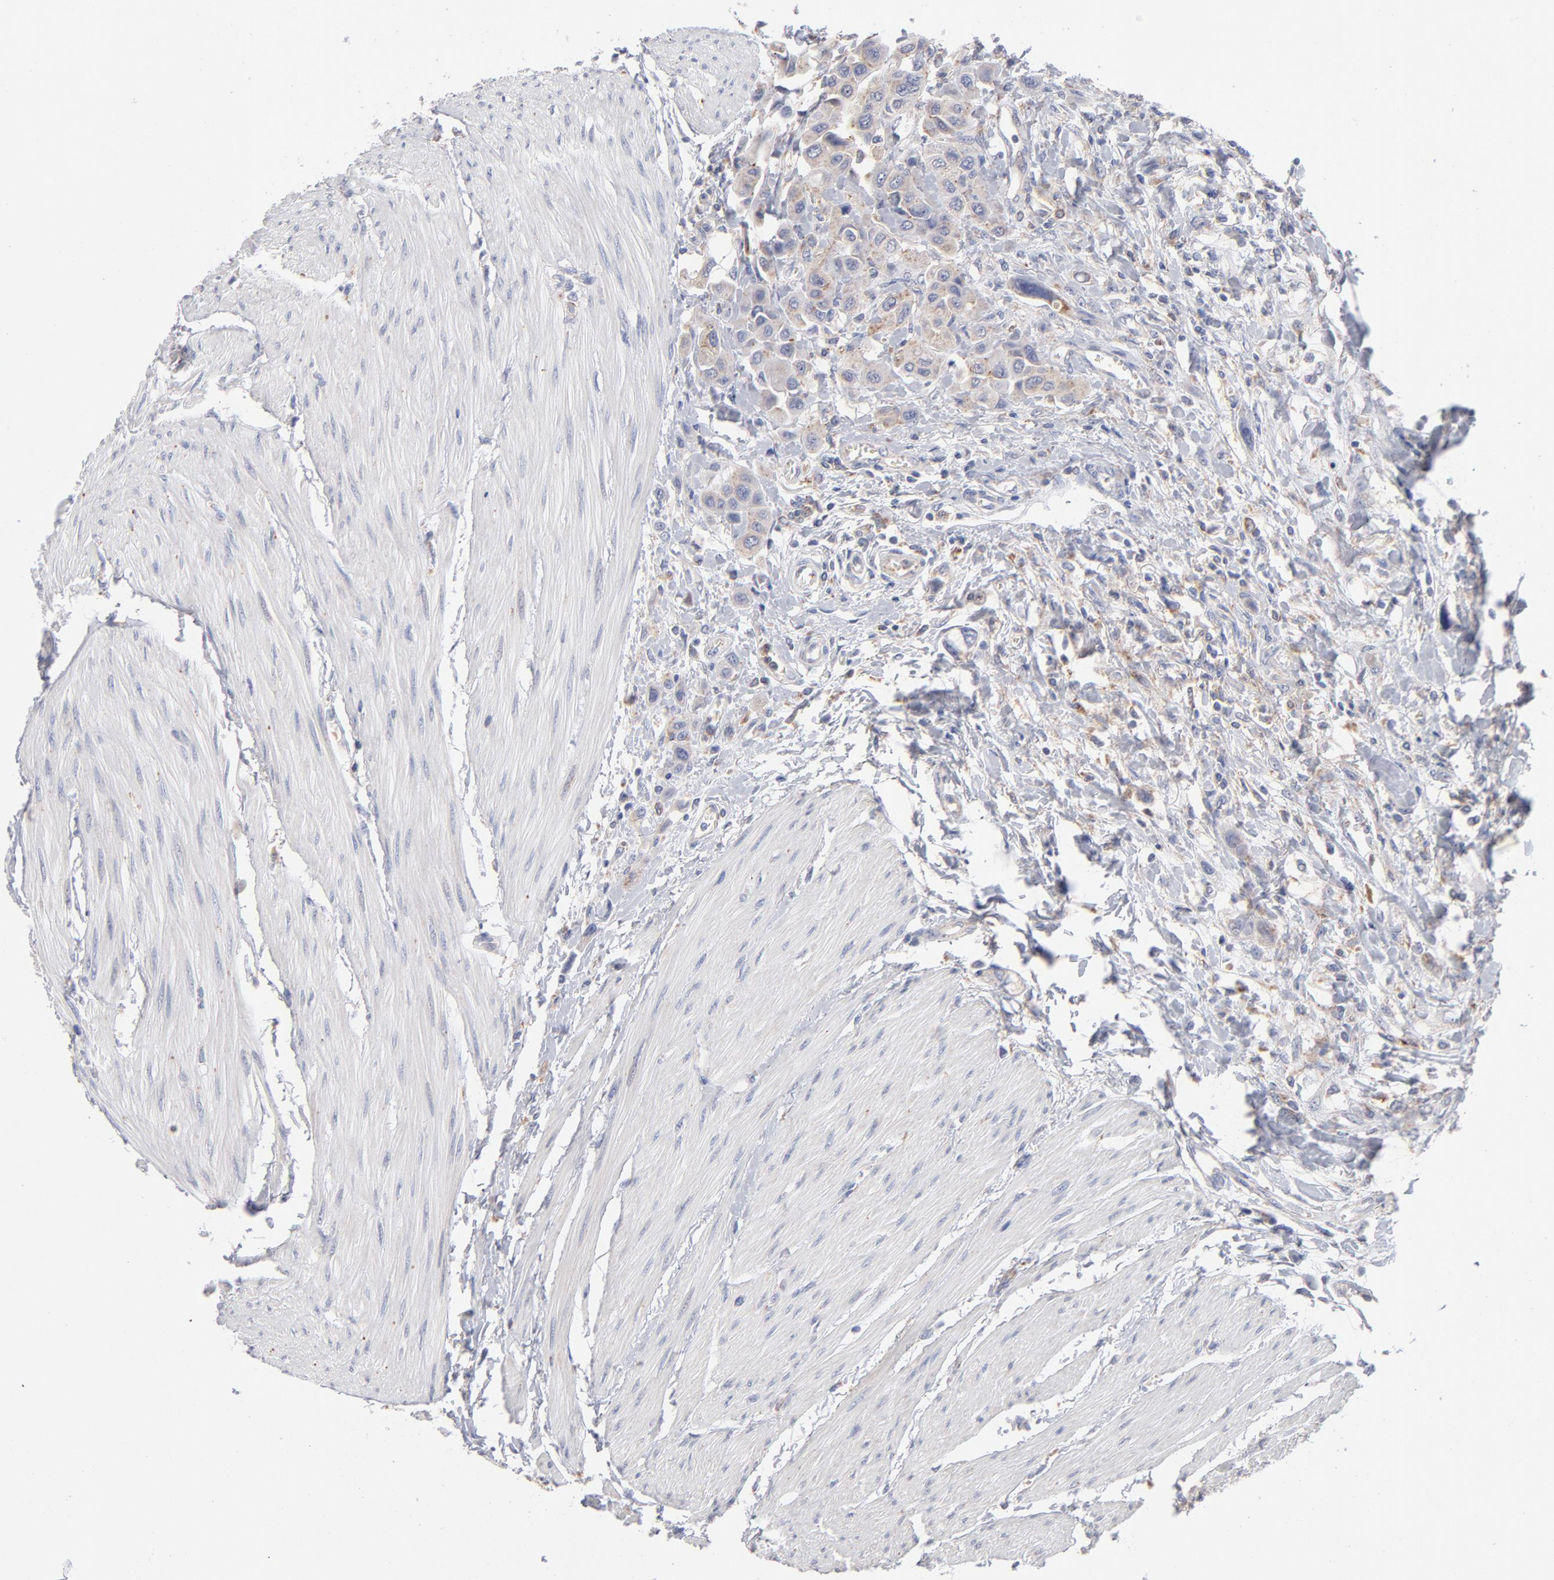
{"staining": {"intensity": "weak", "quantity": ">75%", "location": "cytoplasmic/membranous"}, "tissue": "urothelial cancer", "cell_type": "Tumor cells", "image_type": "cancer", "snomed": [{"axis": "morphology", "description": "Urothelial carcinoma, High grade"}, {"axis": "topography", "description": "Urinary bladder"}], "caption": "Urothelial cancer stained with DAB immunohistochemistry (IHC) displays low levels of weak cytoplasmic/membranous staining in approximately >75% of tumor cells. The staining is performed using DAB (3,3'-diaminobenzidine) brown chromogen to label protein expression. The nuclei are counter-stained blue using hematoxylin.", "gene": "RRAGB", "patient": {"sex": "male", "age": 50}}